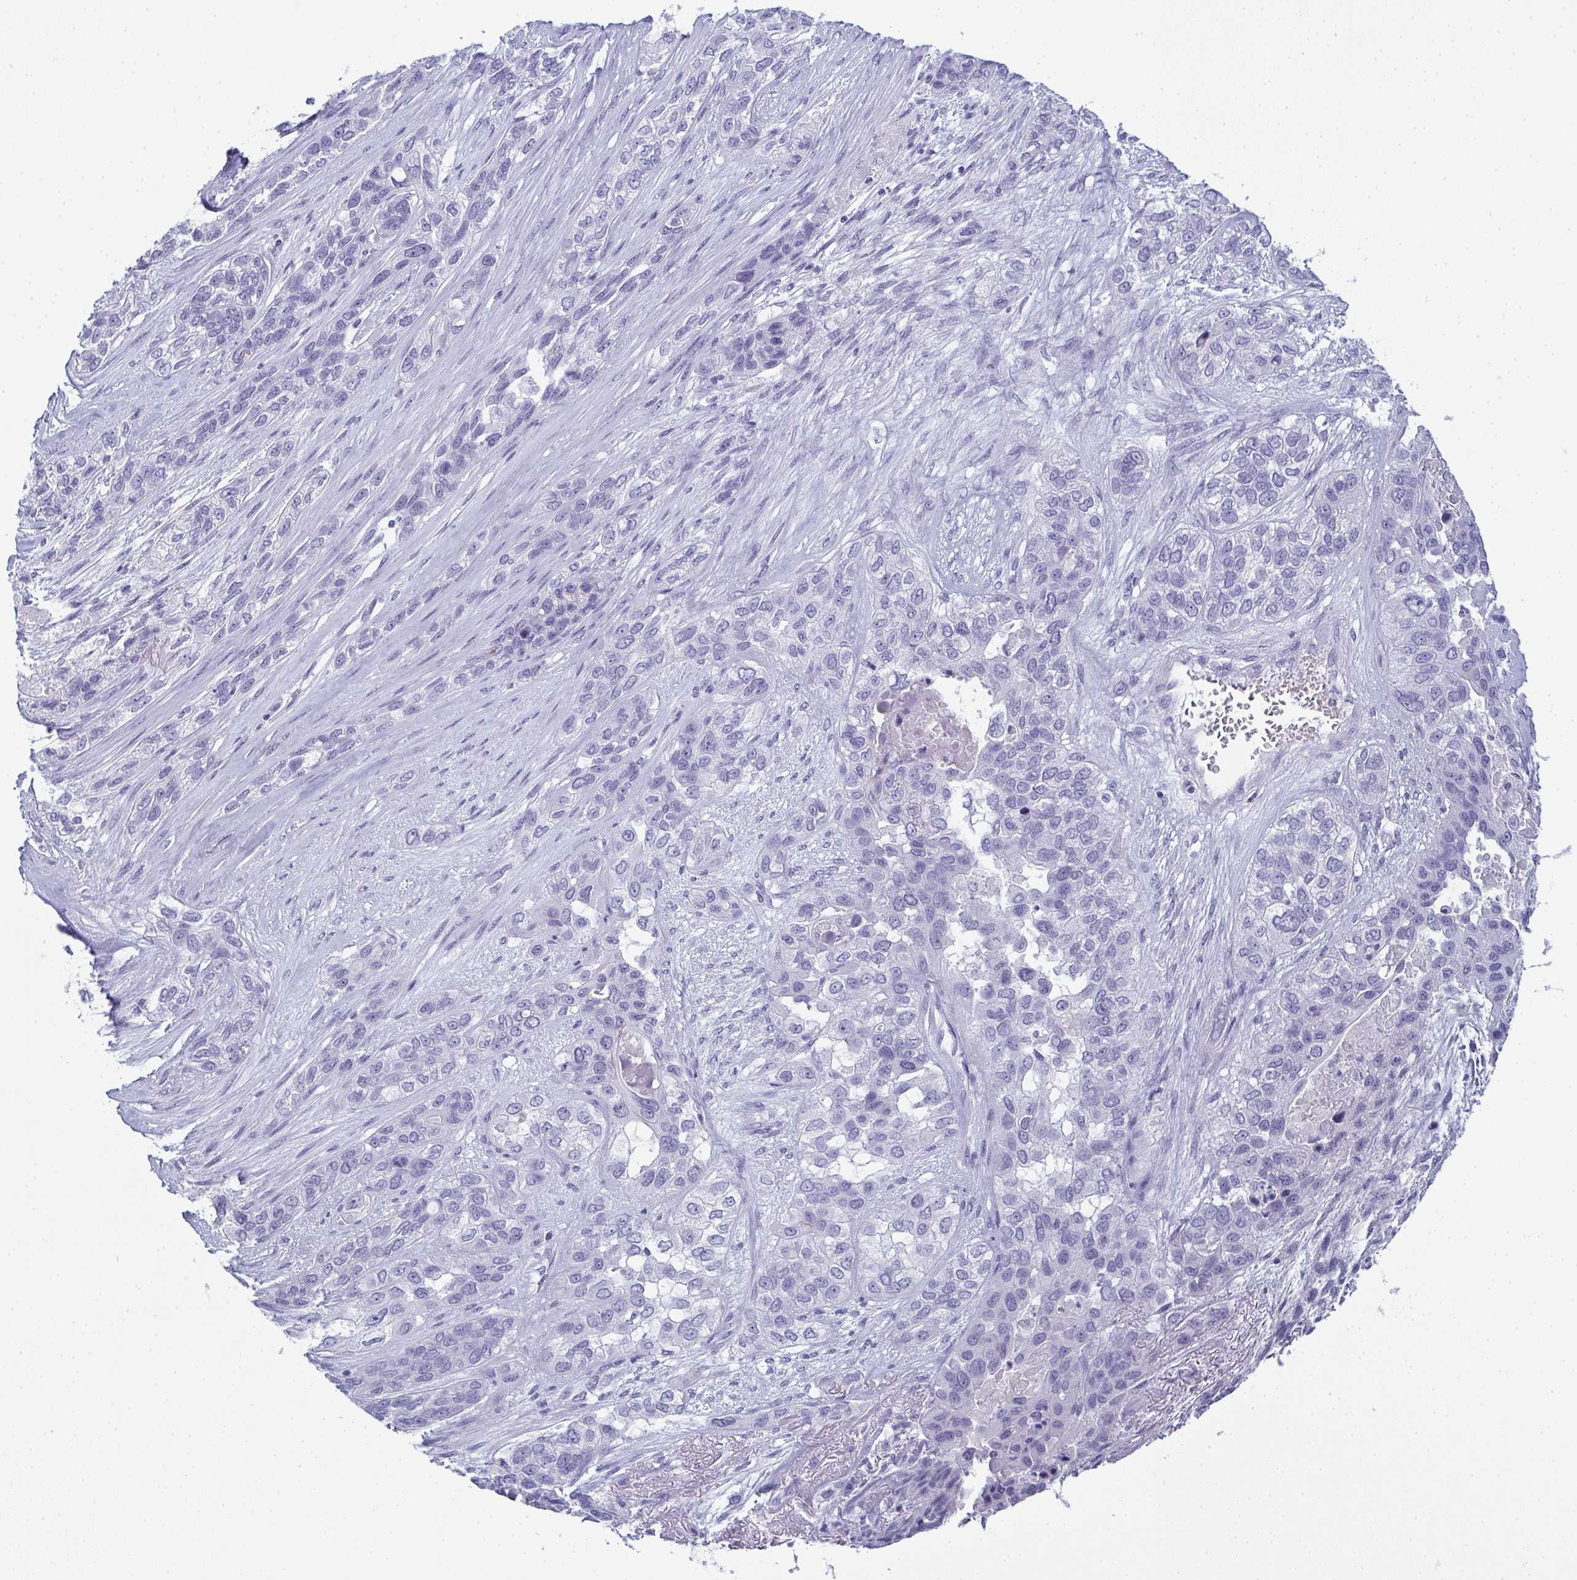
{"staining": {"intensity": "negative", "quantity": "none", "location": "none"}, "tissue": "lung cancer", "cell_type": "Tumor cells", "image_type": "cancer", "snomed": [{"axis": "morphology", "description": "Squamous cell carcinoma, NOS"}, {"axis": "topography", "description": "Lung"}], "caption": "Squamous cell carcinoma (lung) was stained to show a protein in brown. There is no significant expression in tumor cells.", "gene": "SLC36A2", "patient": {"sex": "female", "age": 70}}